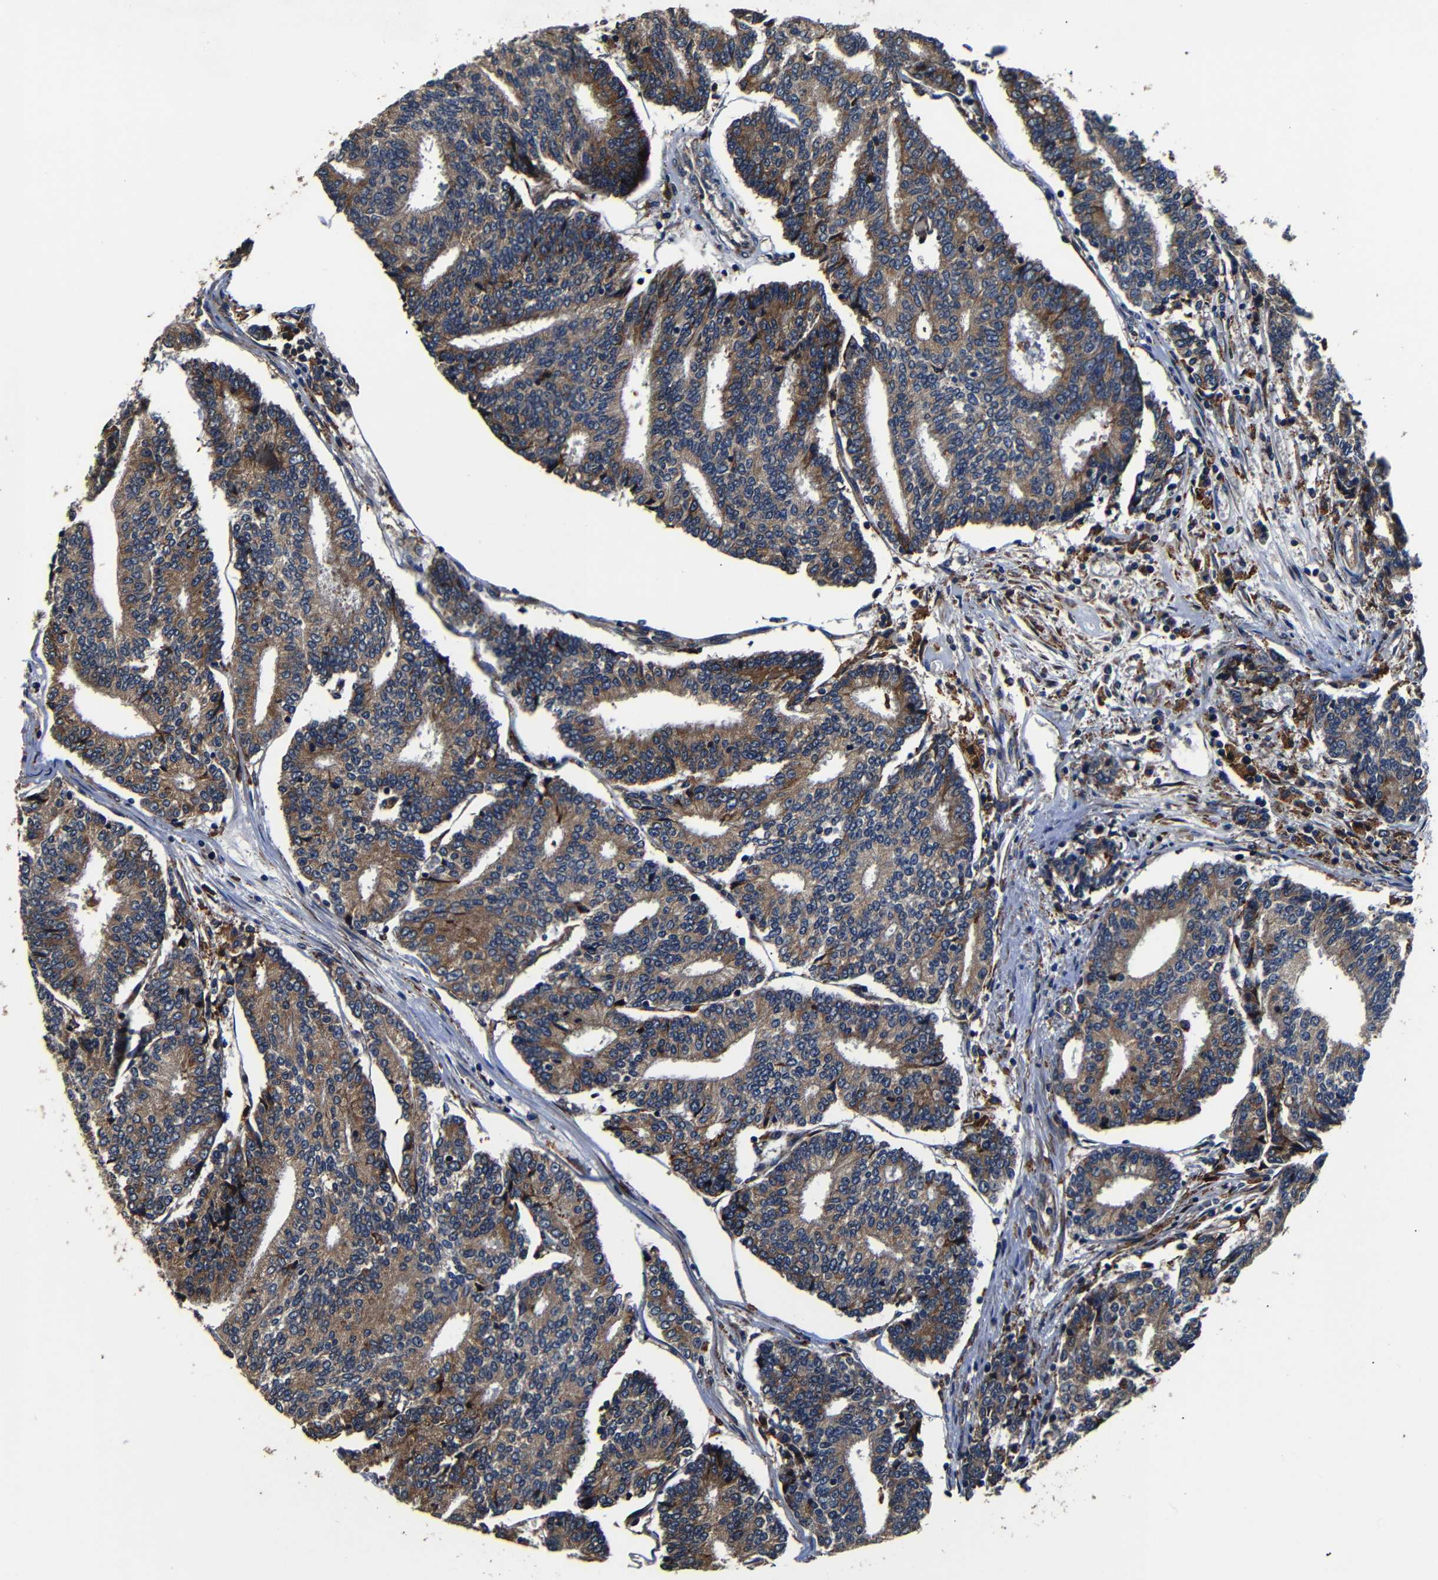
{"staining": {"intensity": "moderate", "quantity": ">75%", "location": "cytoplasmic/membranous"}, "tissue": "prostate cancer", "cell_type": "Tumor cells", "image_type": "cancer", "snomed": [{"axis": "morphology", "description": "Normal tissue, NOS"}, {"axis": "morphology", "description": "Adenocarcinoma, High grade"}, {"axis": "topography", "description": "Prostate"}, {"axis": "topography", "description": "Seminal veicle"}], "caption": "Prostate adenocarcinoma (high-grade) tissue shows moderate cytoplasmic/membranous expression in approximately >75% of tumor cells, visualized by immunohistochemistry.", "gene": "SCN9A", "patient": {"sex": "male", "age": 55}}